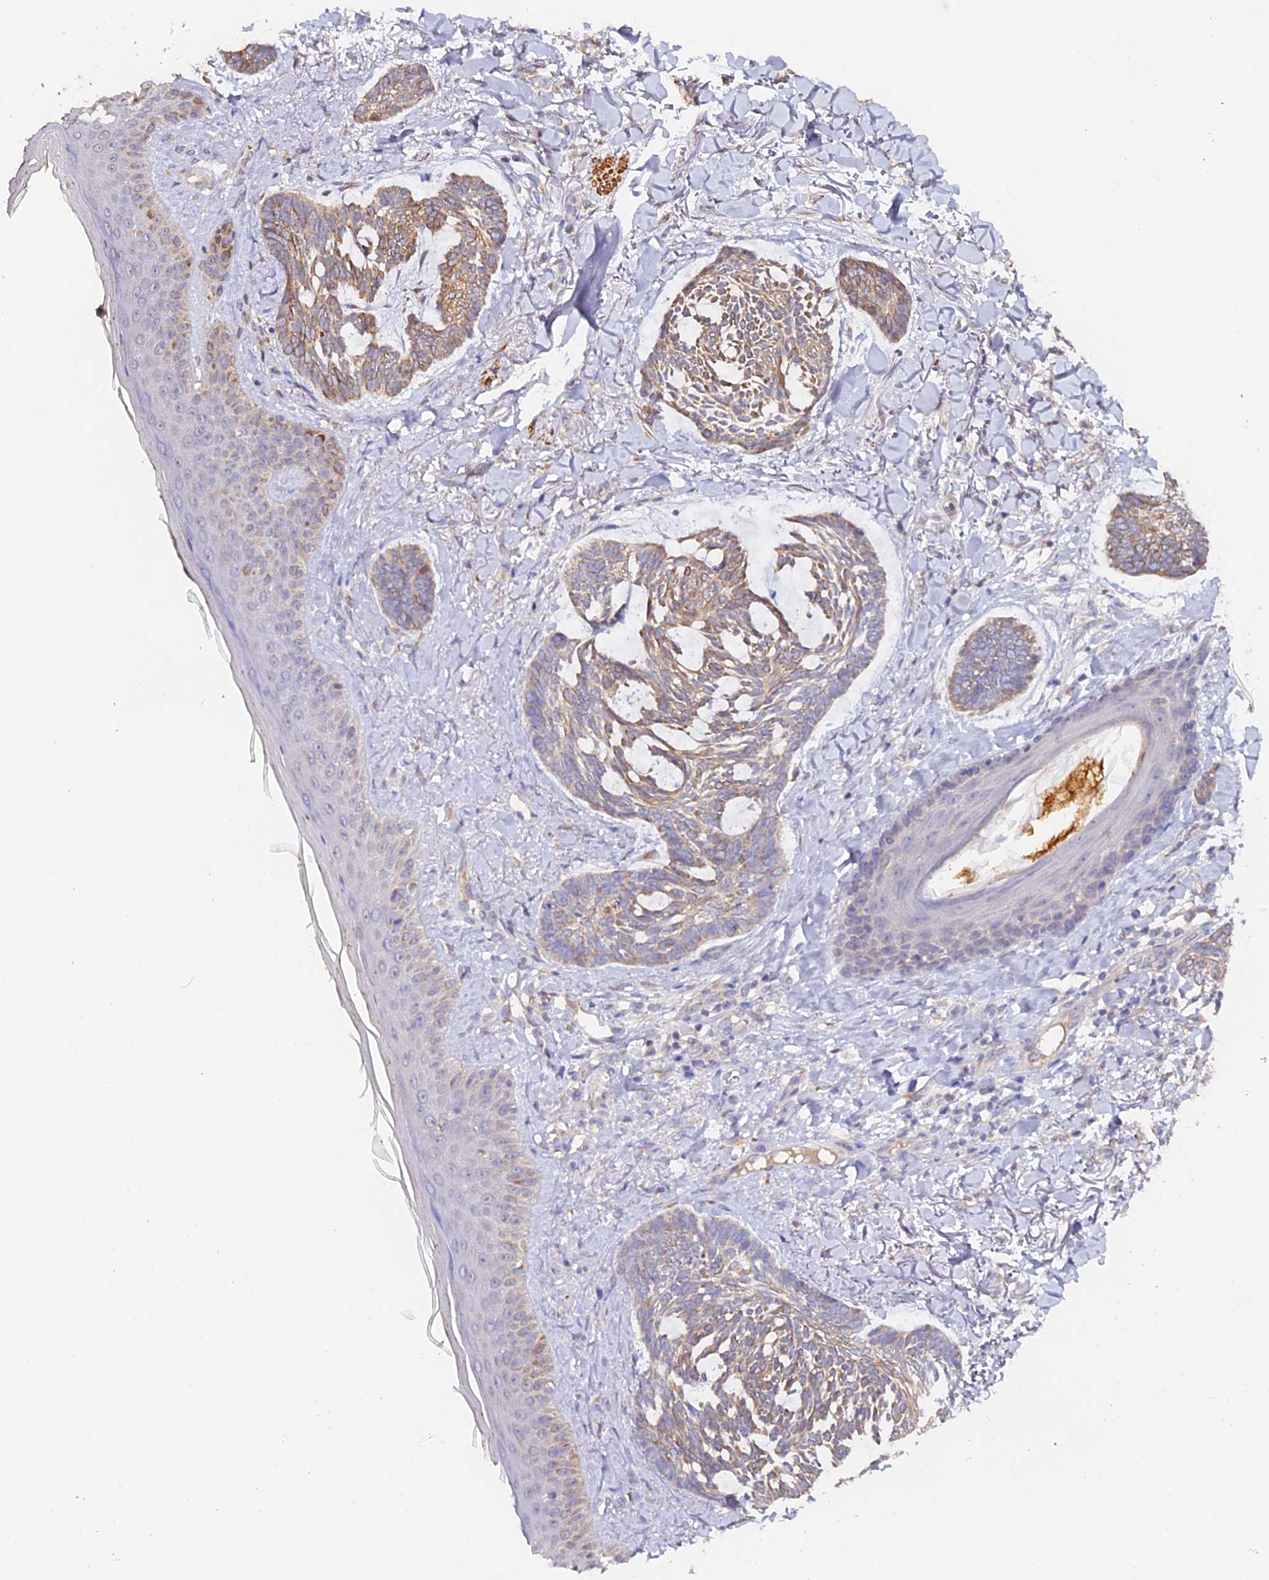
{"staining": {"intensity": "weak", "quantity": ">75%", "location": "cytoplasmic/membranous"}, "tissue": "skin cancer", "cell_type": "Tumor cells", "image_type": "cancer", "snomed": [{"axis": "morphology", "description": "Basal cell carcinoma"}, {"axis": "topography", "description": "Skin"}], "caption": "Immunohistochemistry (IHC) image of neoplastic tissue: human skin cancer stained using immunohistochemistry shows low levels of weak protein expression localized specifically in the cytoplasmic/membranous of tumor cells, appearing as a cytoplasmic/membranous brown color.", "gene": "TANGO6", "patient": {"sex": "male", "age": 43}}